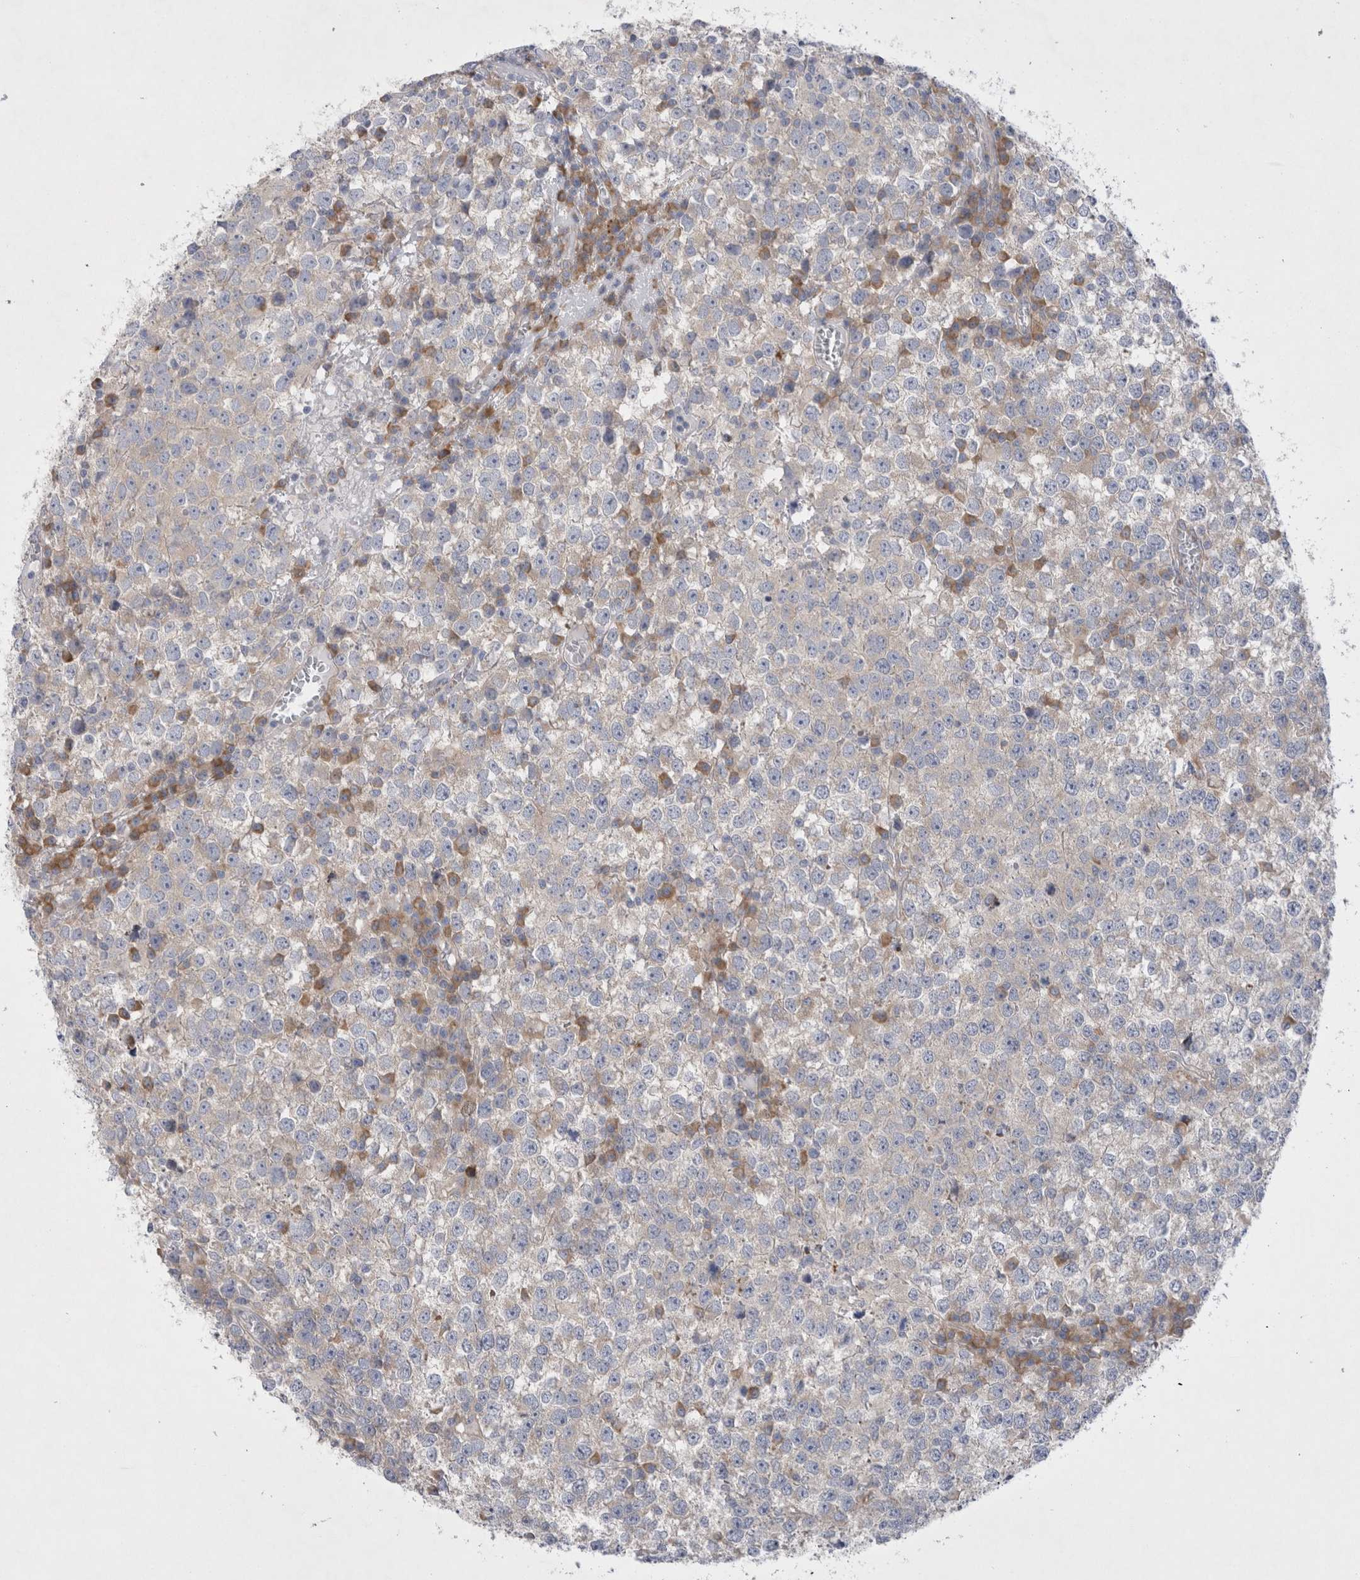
{"staining": {"intensity": "weak", "quantity": "<25%", "location": "cytoplasmic/membranous"}, "tissue": "testis cancer", "cell_type": "Tumor cells", "image_type": "cancer", "snomed": [{"axis": "morphology", "description": "Seminoma, NOS"}, {"axis": "topography", "description": "Testis"}], "caption": "This image is of seminoma (testis) stained with immunohistochemistry (IHC) to label a protein in brown with the nuclei are counter-stained blue. There is no expression in tumor cells.", "gene": "RBM12B", "patient": {"sex": "male", "age": 65}}